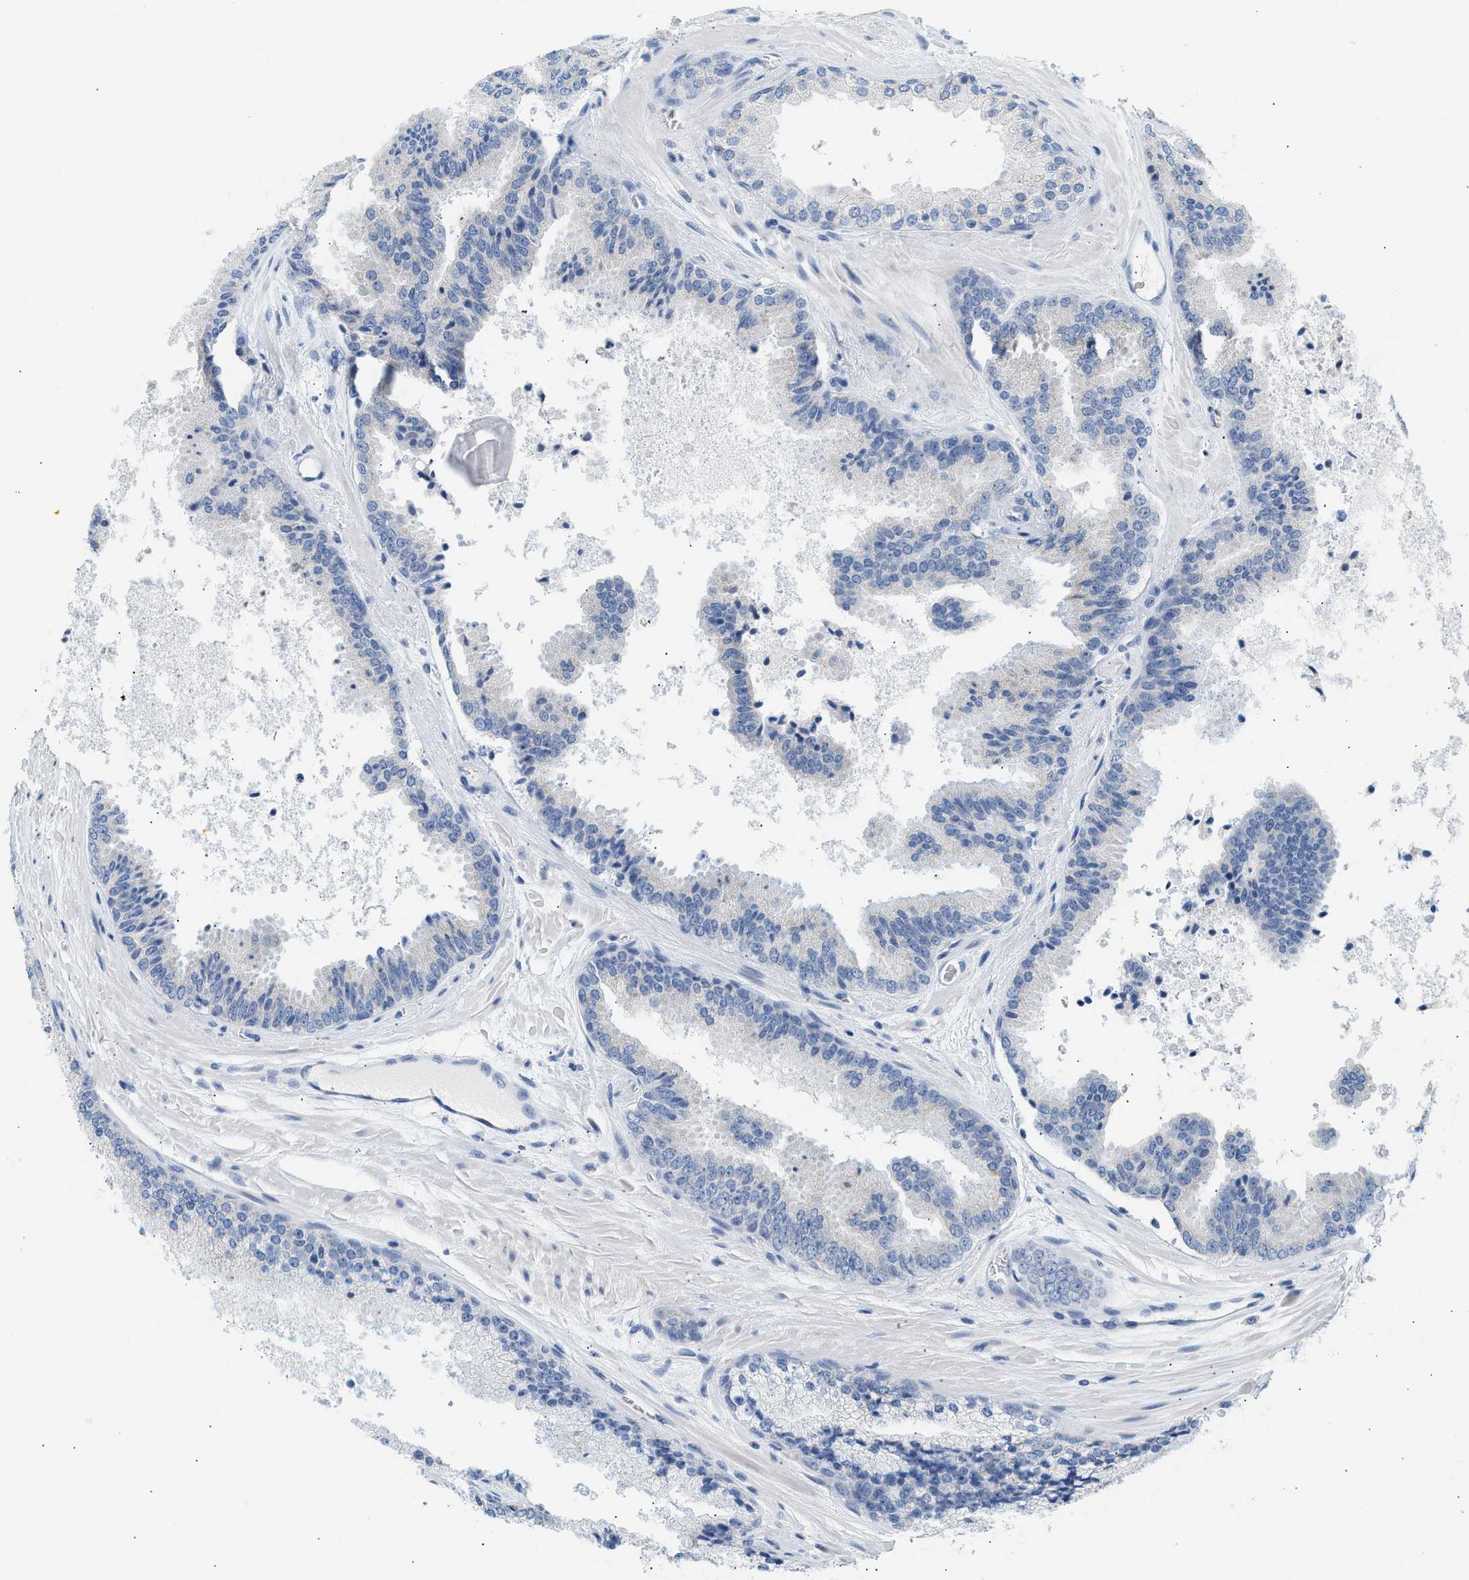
{"staining": {"intensity": "negative", "quantity": "none", "location": "none"}, "tissue": "prostate cancer", "cell_type": "Tumor cells", "image_type": "cancer", "snomed": [{"axis": "morphology", "description": "Adenocarcinoma, High grade"}, {"axis": "topography", "description": "Prostate"}], "caption": "A histopathology image of prostate cancer (high-grade adenocarcinoma) stained for a protein reveals no brown staining in tumor cells.", "gene": "NDUFS8", "patient": {"sex": "male", "age": 65}}